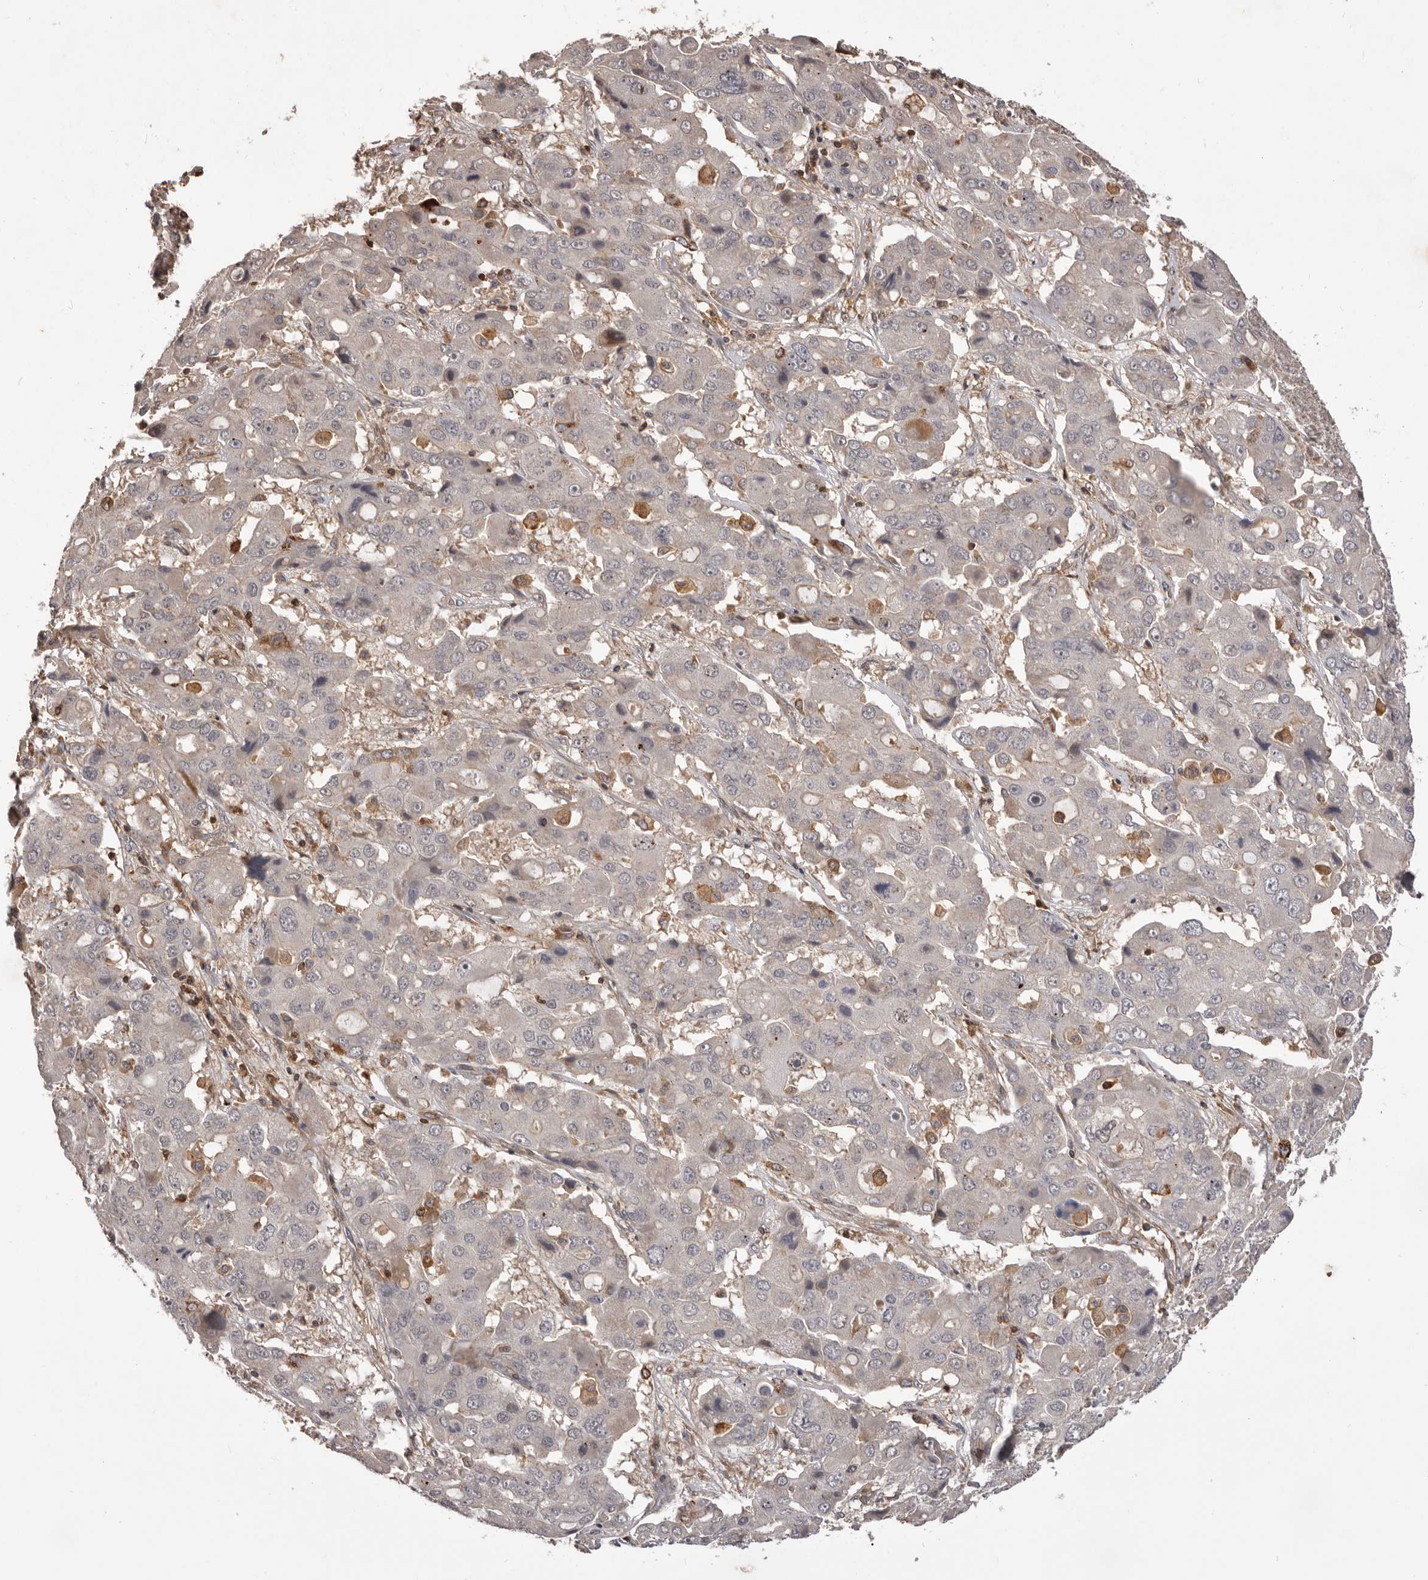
{"staining": {"intensity": "weak", "quantity": "25%-75%", "location": "cytoplasmic/membranous"}, "tissue": "liver cancer", "cell_type": "Tumor cells", "image_type": "cancer", "snomed": [{"axis": "morphology", "description": "Cholangiocarcinoma"}, {"axis": "topography", "description": "Liver"}], "caption": "Approximately 25%-75% of tumor cells in liver cancer demonstrate weak cytoplasmic/membranous protein staining as visualized by brown immunohistochemical staining.", "gene": "GLIPR2", "patient": {"sex": "male", "age": 67}}